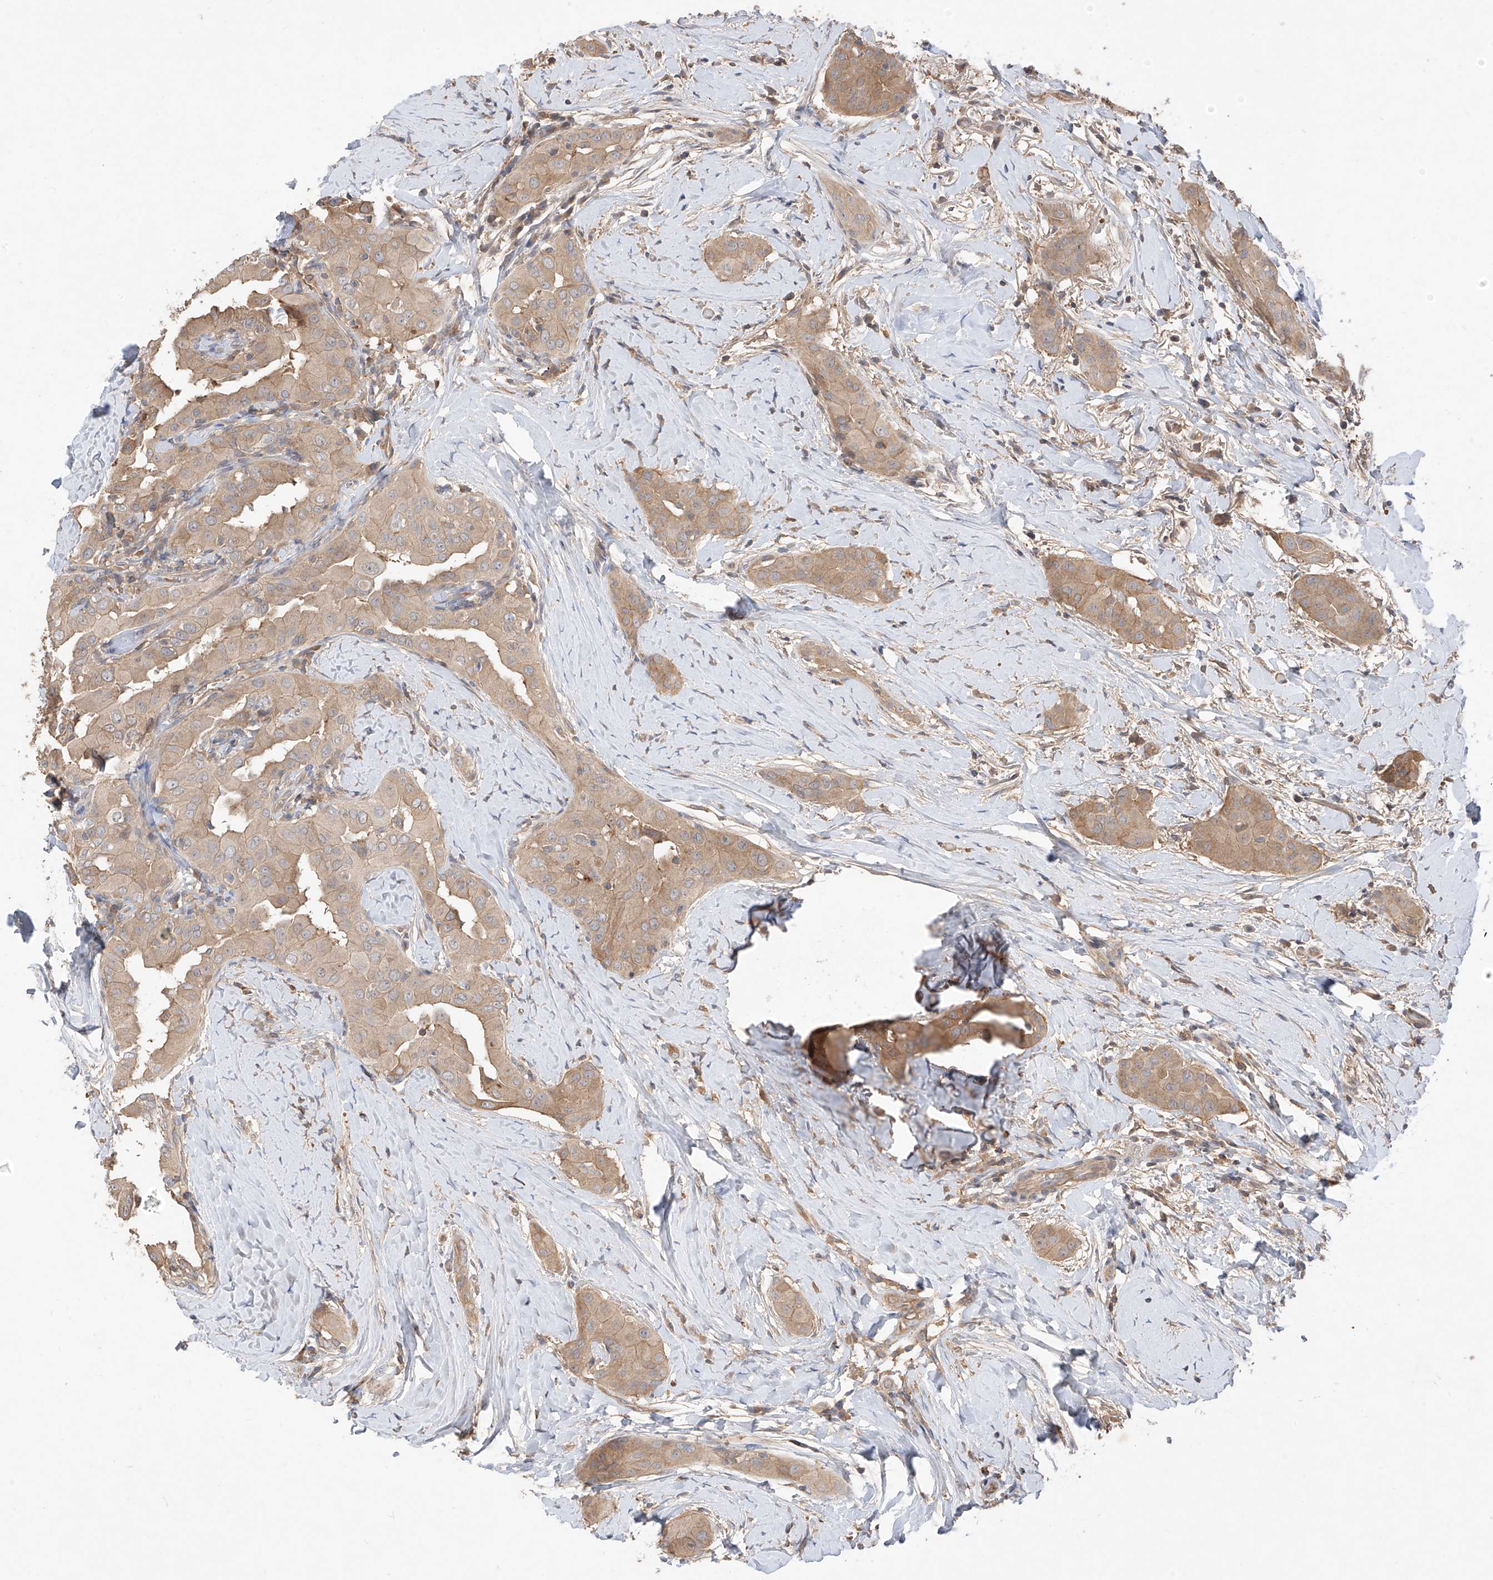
{"staining": {"intensity": "moderate", "quantity": ">75%", "location": "cytoplasmic/membranous"}, "tissue": "thyroid cancer", "cell_type": "Tumor cells", "image_type": "cancer", "snomed": [{"axis": "morphology", "description": "Papillary adenocarcinoma, NOS"}, {"axis": "topography", "description": "Thyroid gland"}], "caption": "Thyroid cancer (papillary adenocarcinoma) tissue shows moderate cytoplasmic/membranous expression in approximately >75% of tumor cells The protein of interest is stained brown, and the nuclei are stained in blue (DAB IHC with brightfield microscopy, high magnification).", "gene": "CACNA2D4", "patient": {"sex": "male", "age": 33}}